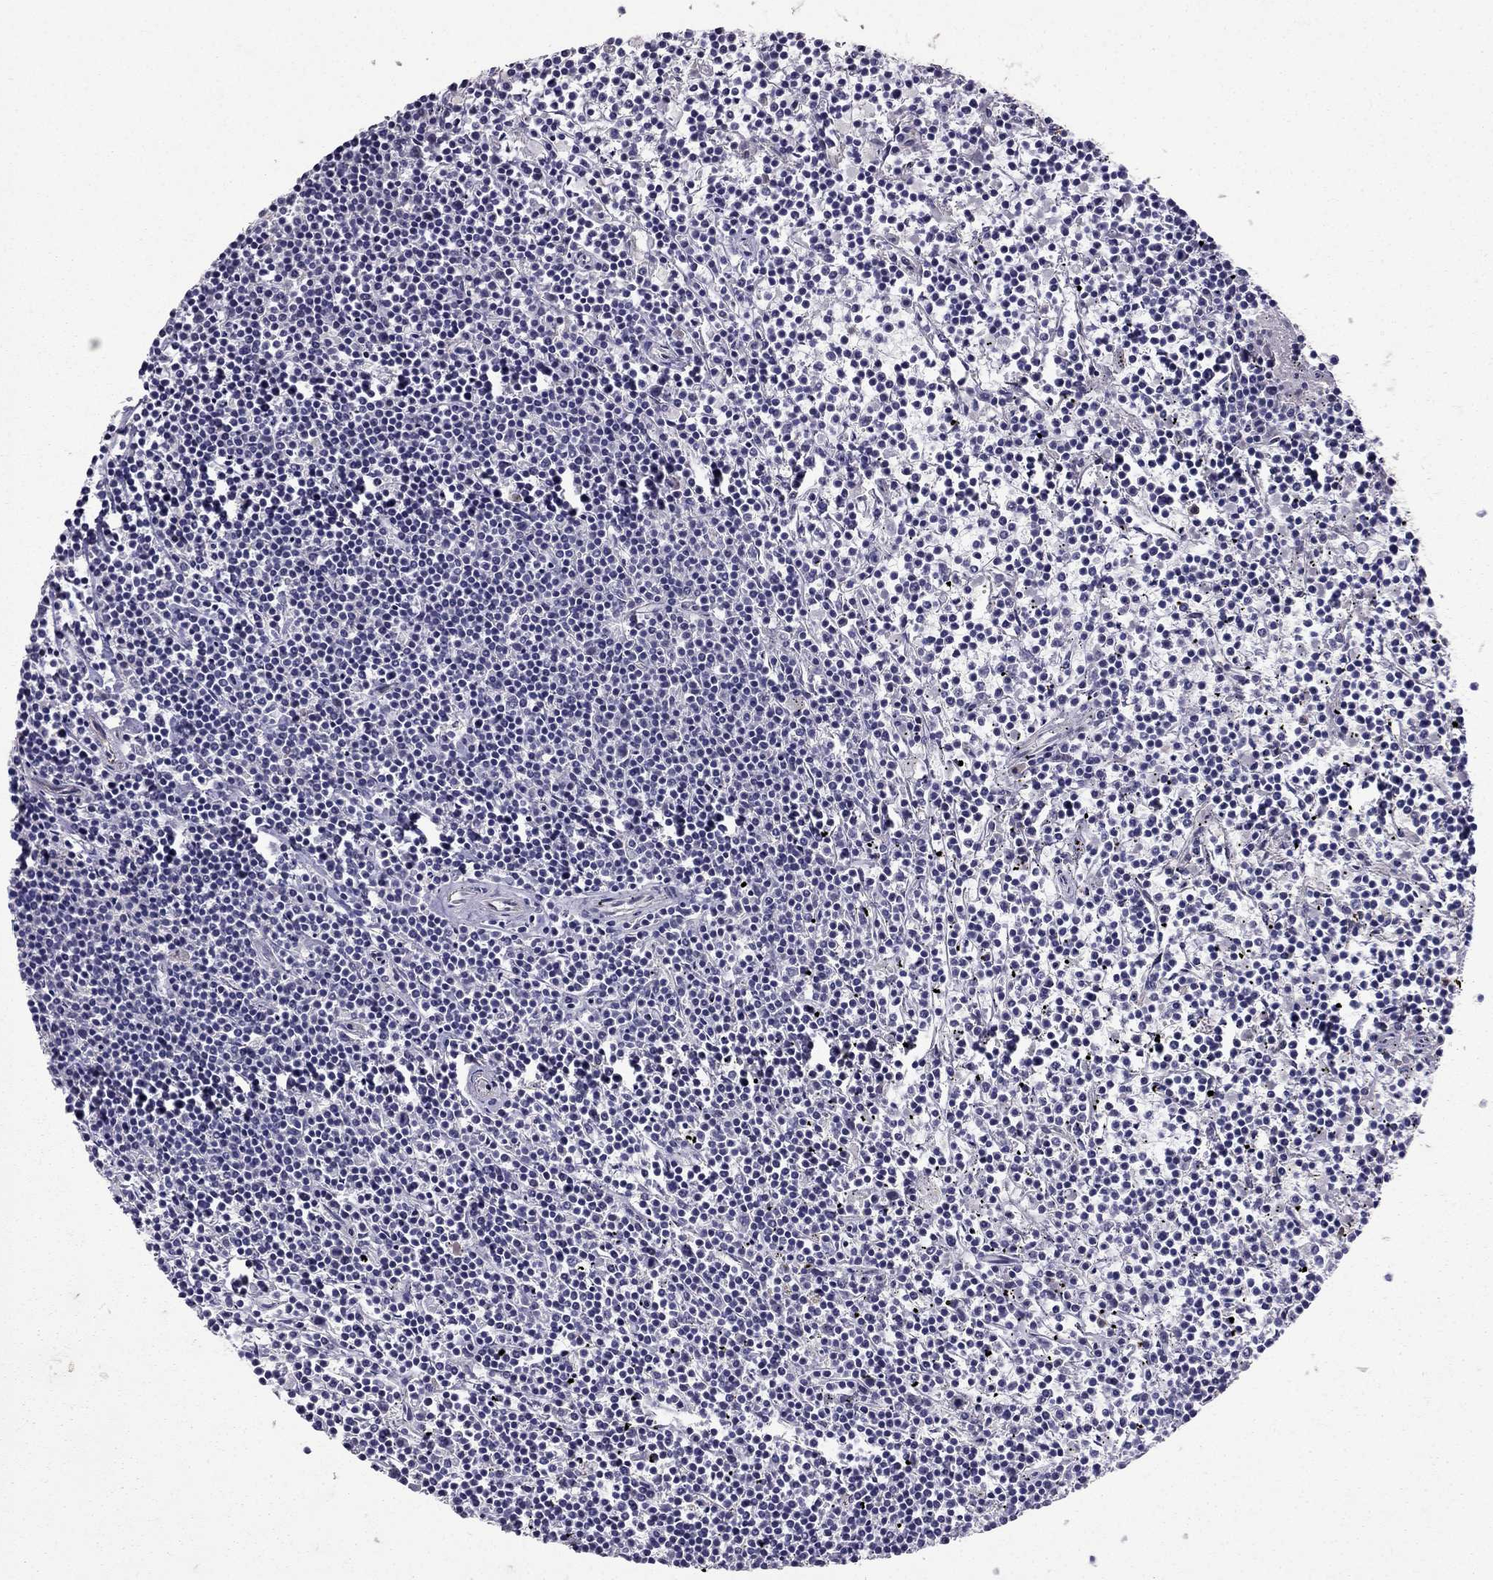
{"staining": {"intensity": "negative", "quantity": "none", "location": "none"}, "tissue": "lymphoma", "cell_type": "Tumor cells", "image_type": "cancer", "snomed": [{"axis": "morphology", "description": "Malignant lymphoma, non-Hodgkin's type, Low grade"}, {"axis": "topography", "description": "Spleen"}], "caption": "Immunohistochemical staining of human low-grade malignant lymphoma, non-Hodgkin's type demonstrates no significant positivity in tumor cells.", "gene": "RASIP1", "patient": {"sex": "female", "age": 19}}